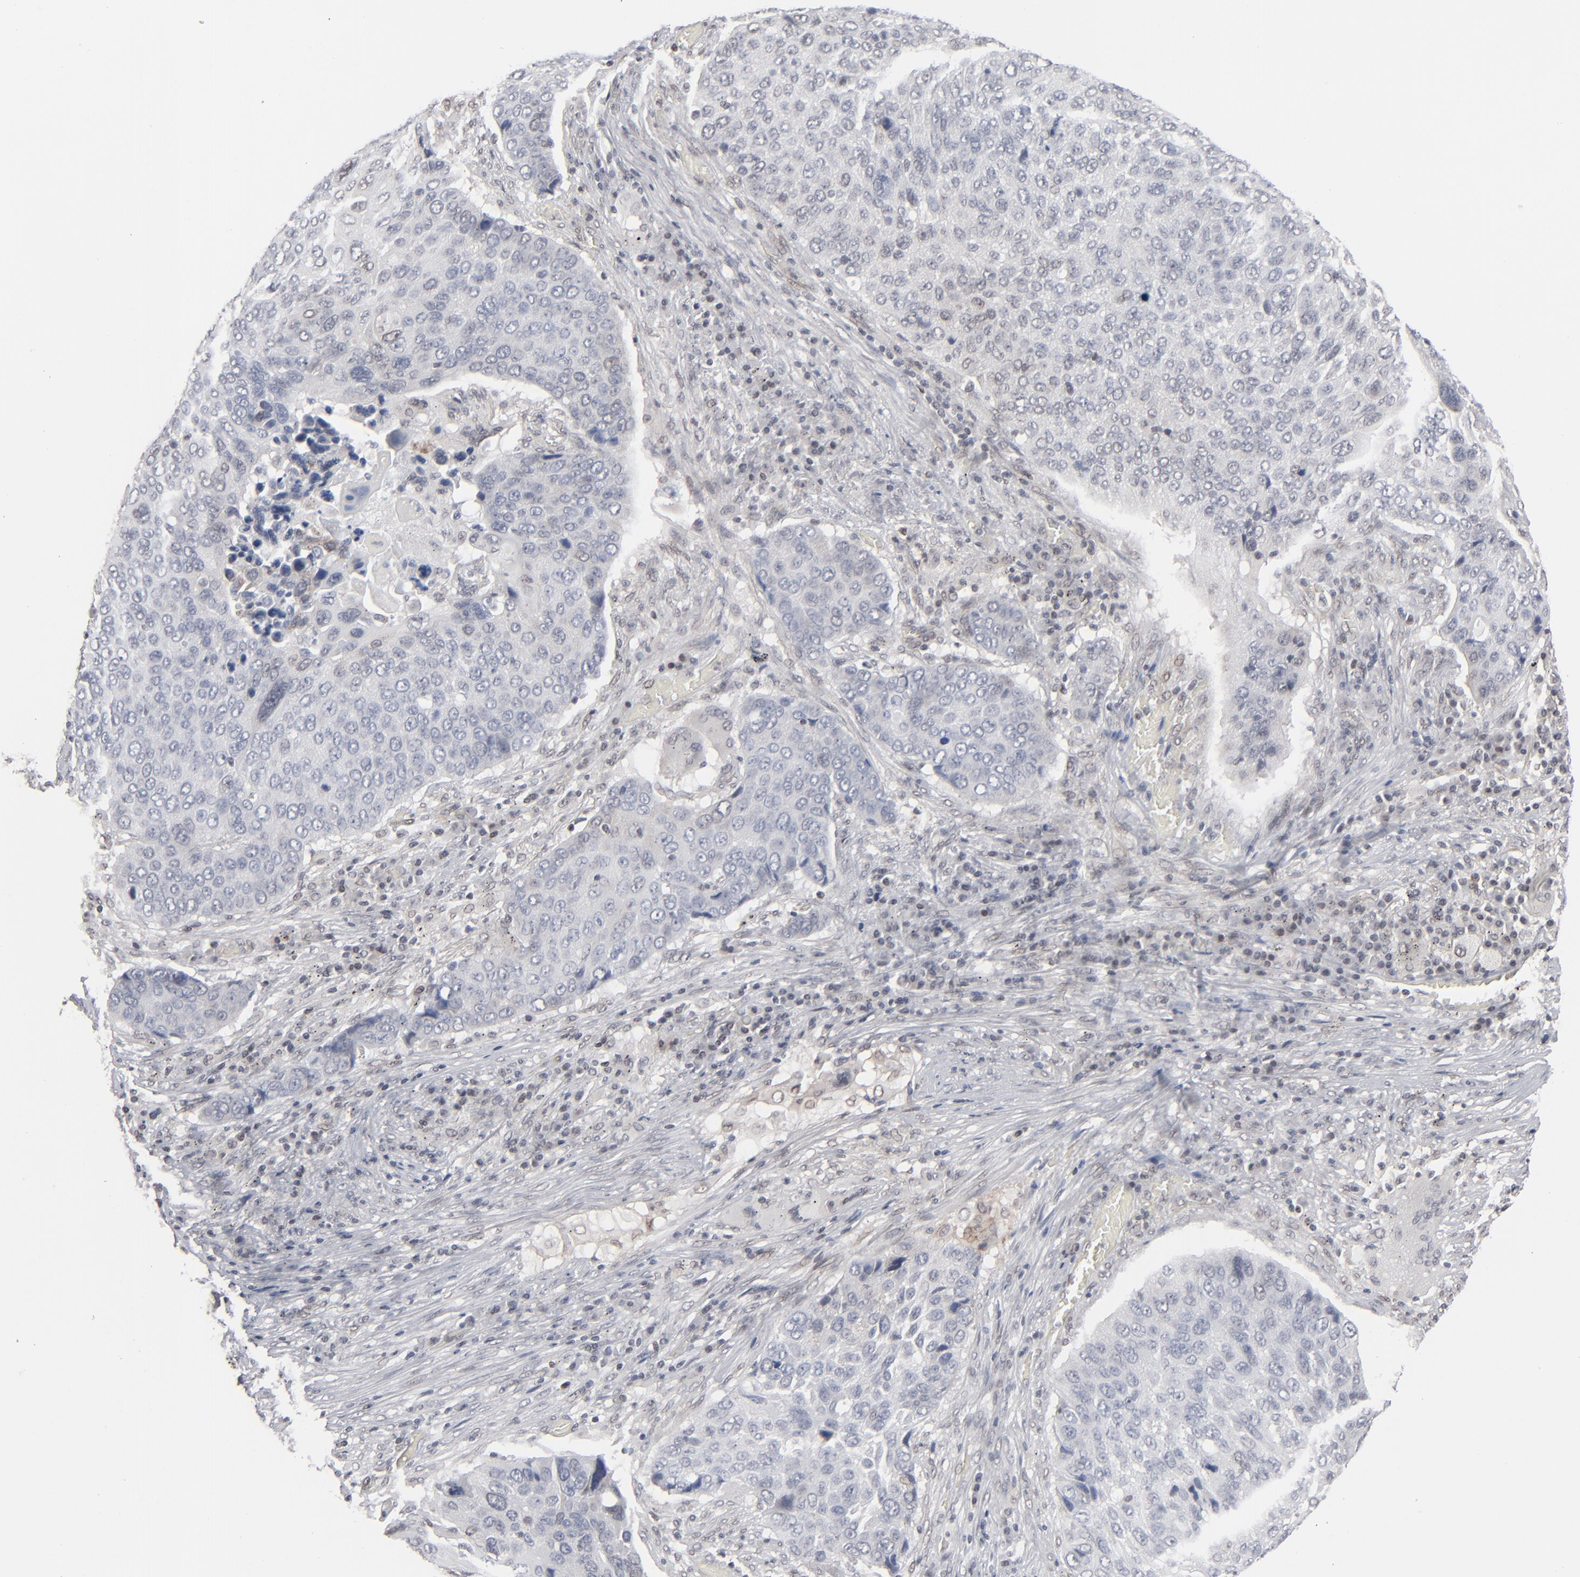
{"staining": {"intensity": "negative", "quantity": "none", "location": "none"}, "tissue": "lung cancer", "cell_type": "Tumor cells", "image_type": "cancer", "snomed": [{"axis": "morphology", "description": "Squamous cell carcinoma, NOS"}, {"axis": "topography", "description": "Lung"}], "caption": "Lung cancer (squamous cell carcinoma) was stained to show a protein in brown. There is no significant staining in tumor cells. (Brightfield microscopy of DAB immunohistochemistry (IHC) at high magnification).", "gene": "IRF9", "patient": {"sex": "male", "age": 68}}